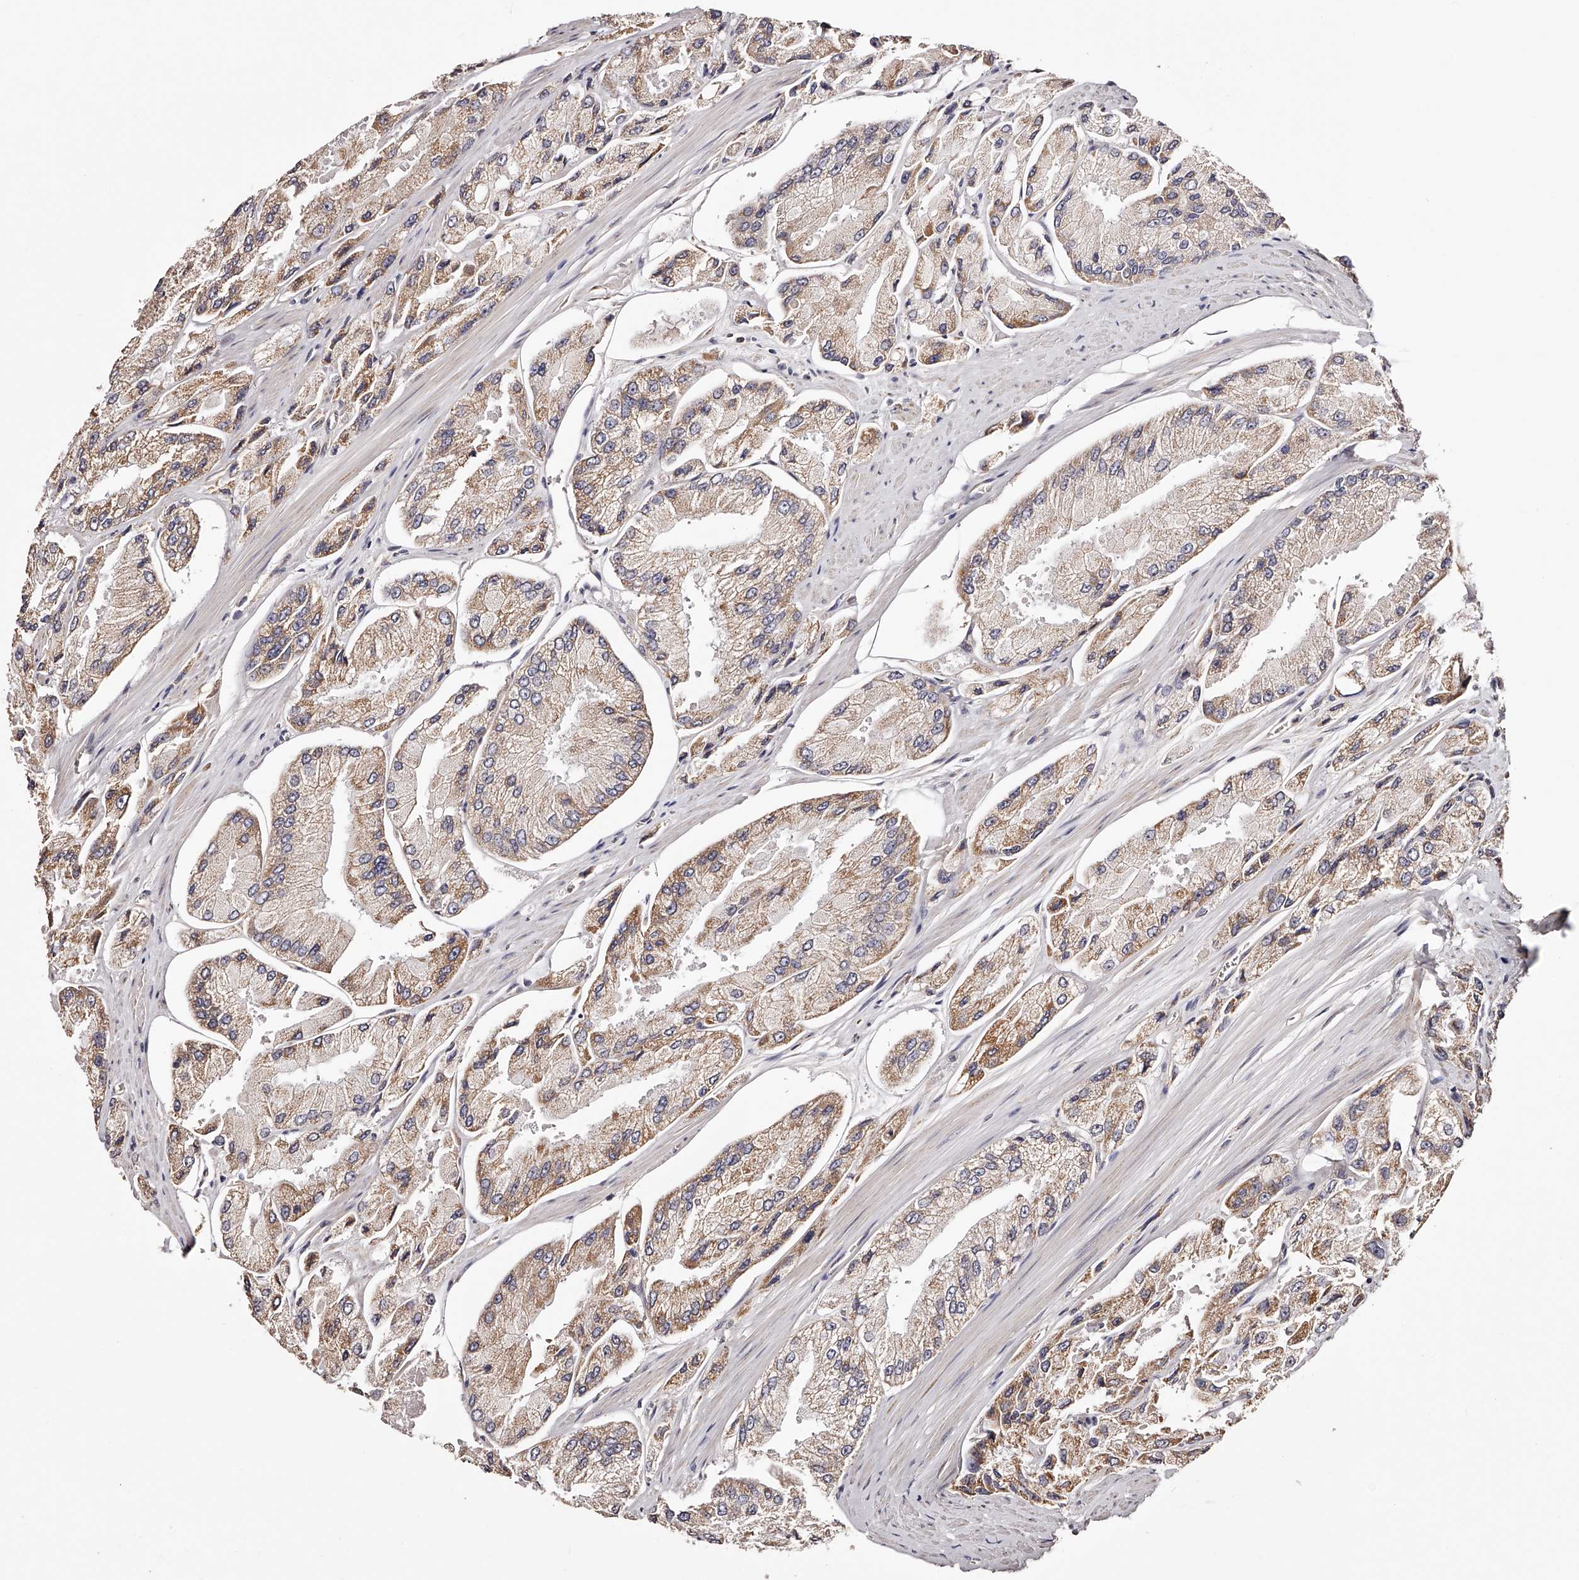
{"staining": {"intensity": "moderate", "quantity": ">75%", "location": "cytoplasmic/membranous"}, "tissue": "prostate cancer", "cell_type": "Tumor cells", "image_type": "cancer", "snomed": [{"axis": "morphology", "description": "Adenocarcinoma, High grade"}, {"axis": "topography", "description": "Prostate"}], "caption": "Immunohistochemical staining of human adenocarcinoma (high-grade) (prostate) displays moderate cytoplasmic/membranous protein expression in approximately >75% of tumor cells. Immunohistochemistry (ihc) stains the protein in brown and the nuclei are stained blue.", "gene": "USP21", "patient": {"sex": "male", "age": 58}}